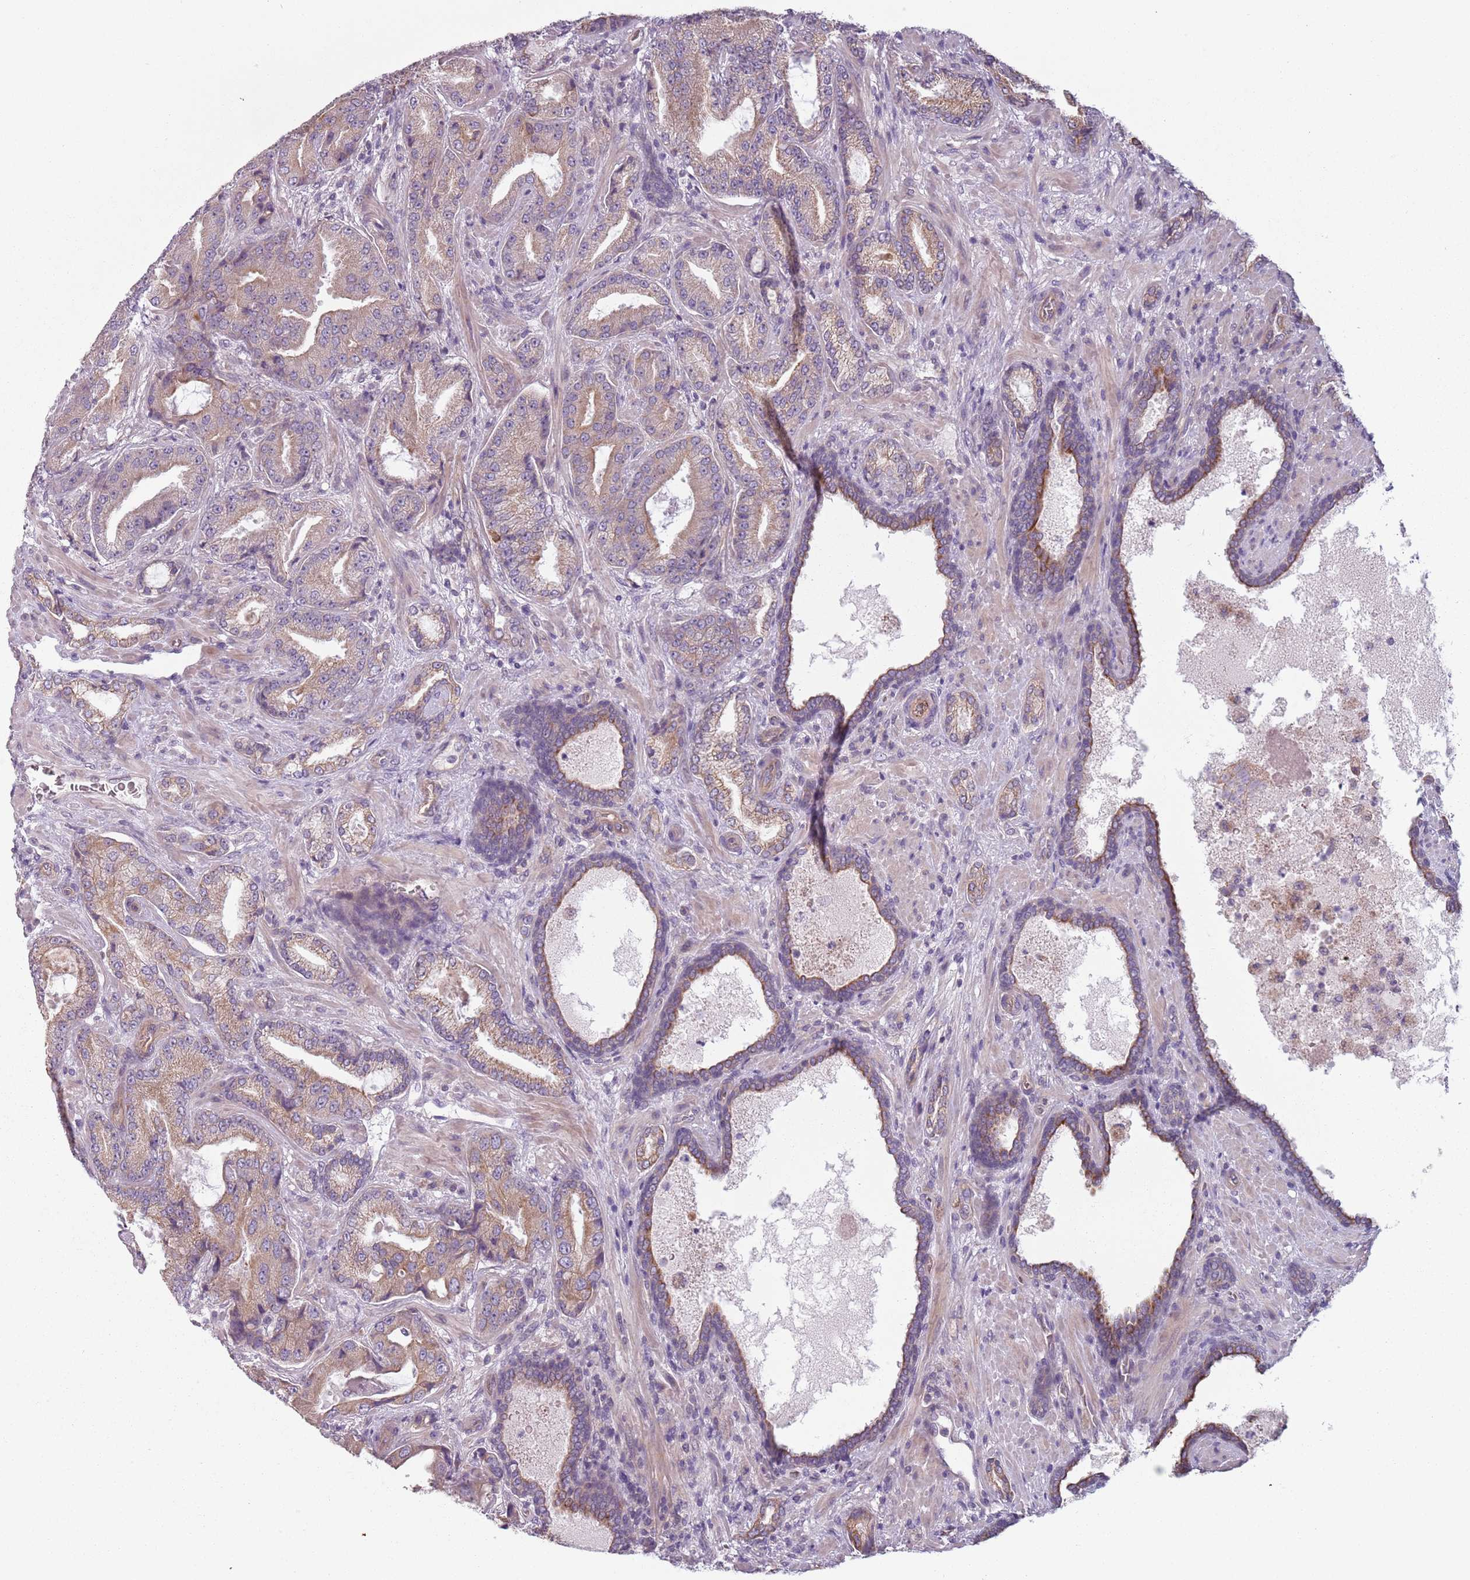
{"staining": {"intensity": "weak", "quantity": ">75%", "location": "cytoplasmic/membranous"}, "tissue": "prostate cancer", "cell_type": "Tumor cells", "image_type": "cancer", "snomed": [{"axis": "morphology", "description": "Adenocarcinoma, High grade"}, {"axis": "topography", "description": "Prostate"}], "caption": "Immunohistochemical staining of human prostate cancer (adenocarcinoma (high-grade)) exhibits low levels of weak cytoplasmic/membranous protein staining in approximately >75% of tumor cells.", "gene": "TLCD2", "patient": {"sex": "male", "age": 68}}